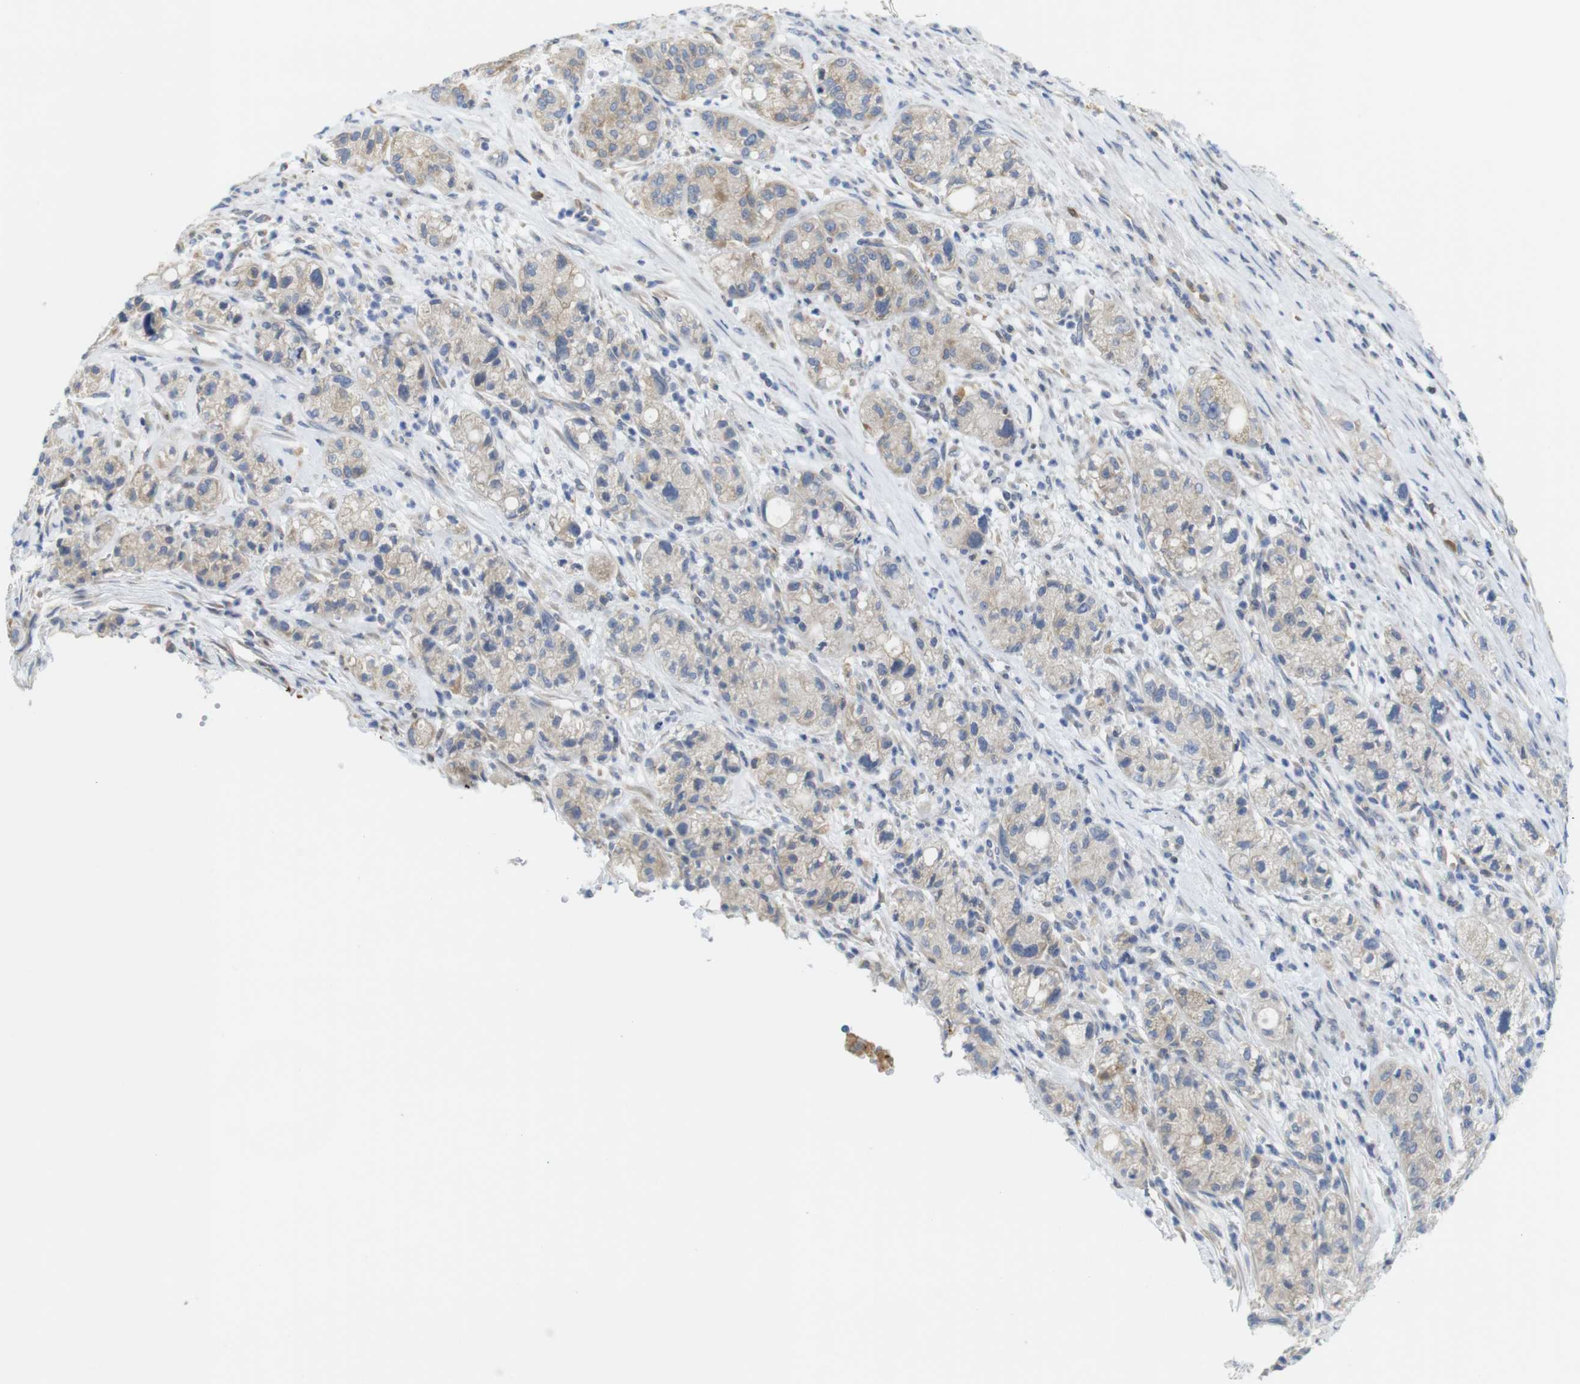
{"staining": {"intensity": "weak", "quantity": ">75%", "location": "cytoplasmic/membranous"}, "tissue": "pancreatic cancer", "cell_type": "Tumor cells", "image_type": "cancer", "snomed": [{"axis": "morphology", "description": "Adenocarcinoma, NOS"}, {"axis": "topography", "description": "Pancreas"}], "caption": "DAB (3,3'-diaminobenzidine) immunohistochemical staining of pancreatic adenocarcinoma demonstrates weak cytoplasmic/membranous protein staining in about >75% of tumor cells.", "gene": "NEBL", "patient": {"sex": "female", "age": 78}}